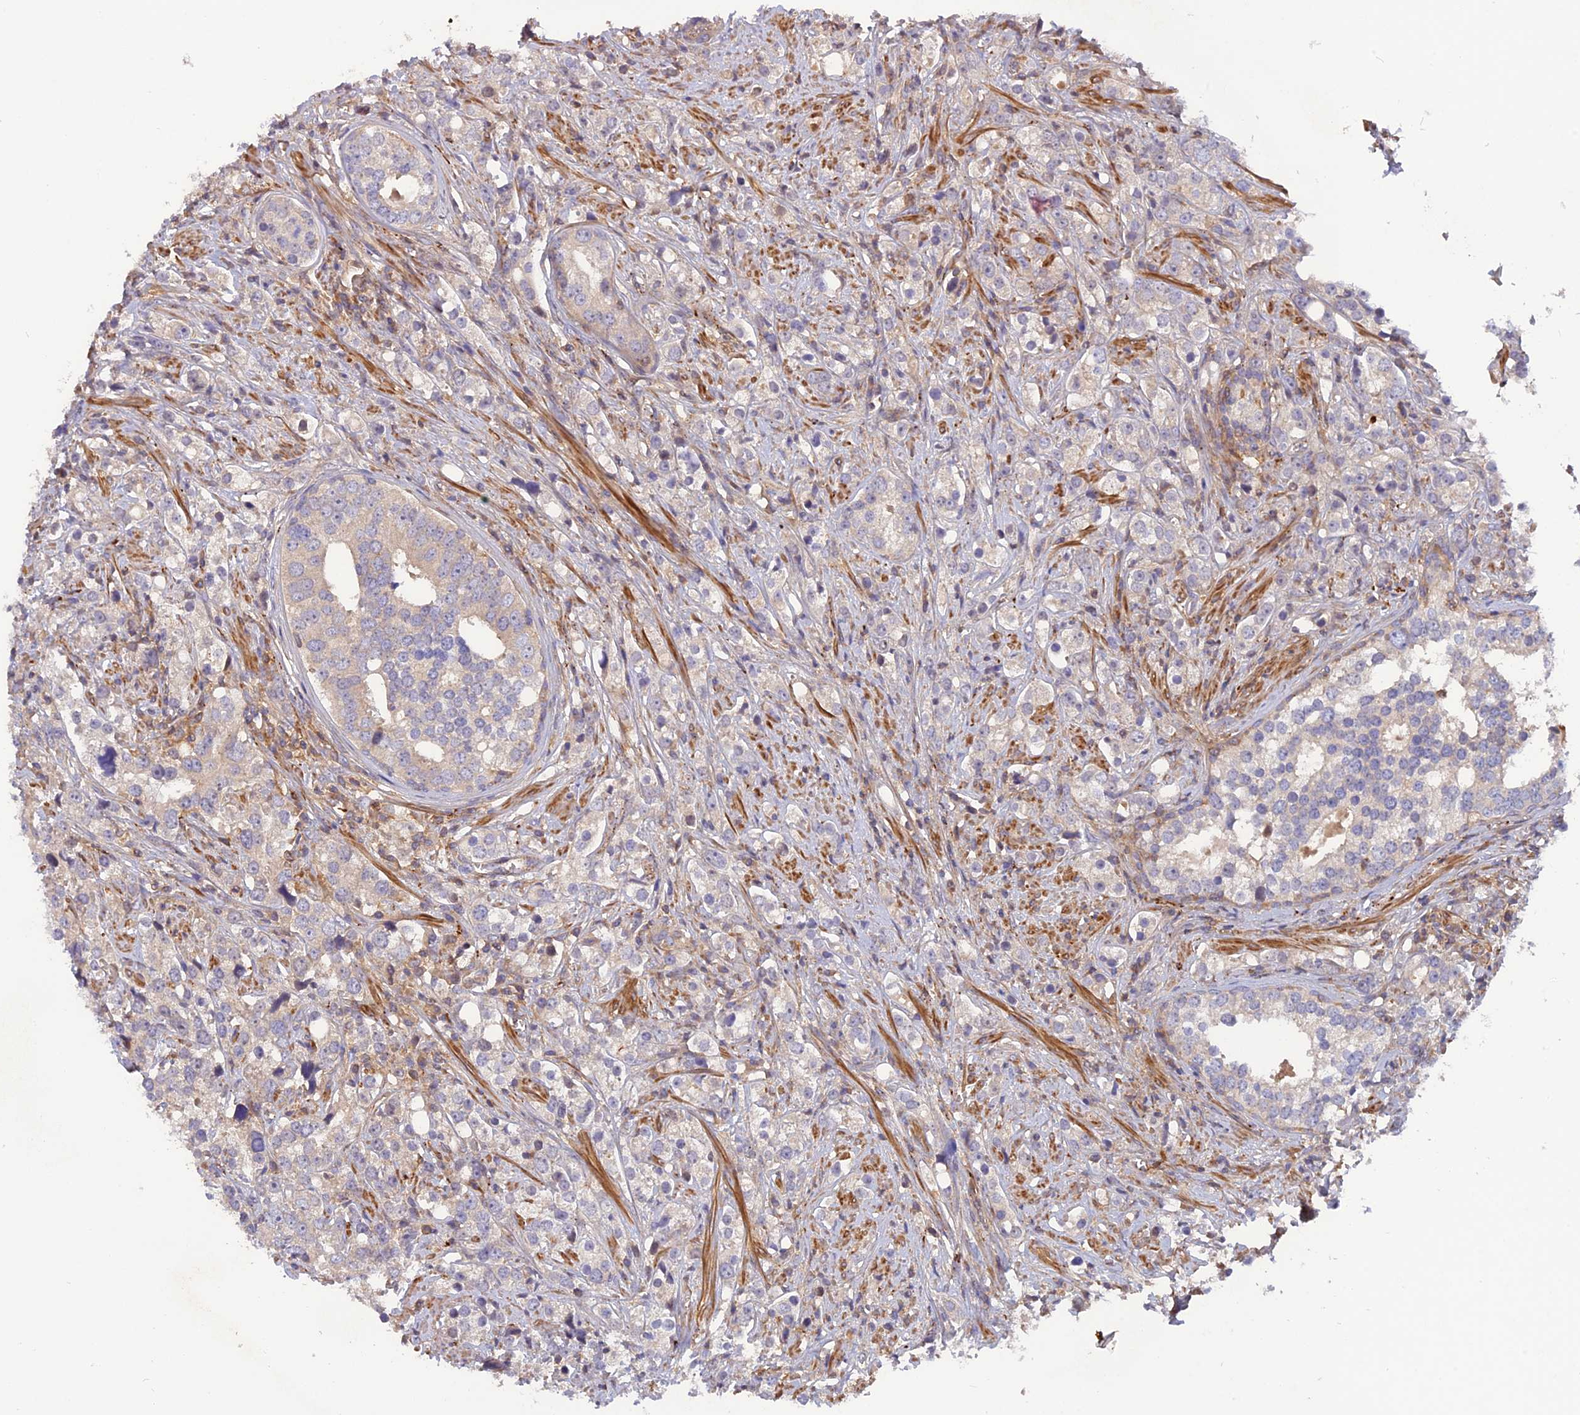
{"staining": {"intensity": "weak", "quantity": "<25%", "location": "cytoplasmic/membranous"}, "tissue": "prostate cancer", "cell_type": "Tumor cells", "image_type": "cancer", "snomed": [{"axis": "morphology", "description": "Adenocarcinoma, High grade"}, {"axis": "topography", "description": "Prostate"}], "caption": "High power microscopy image of an immunohistochemistry histopathology image of prostate adenocarcinoma (high-grade), revealing no significant positivity in tumor cells.", "gene": "CPNE7", "patient": {"sex": "male", "age": 71}}